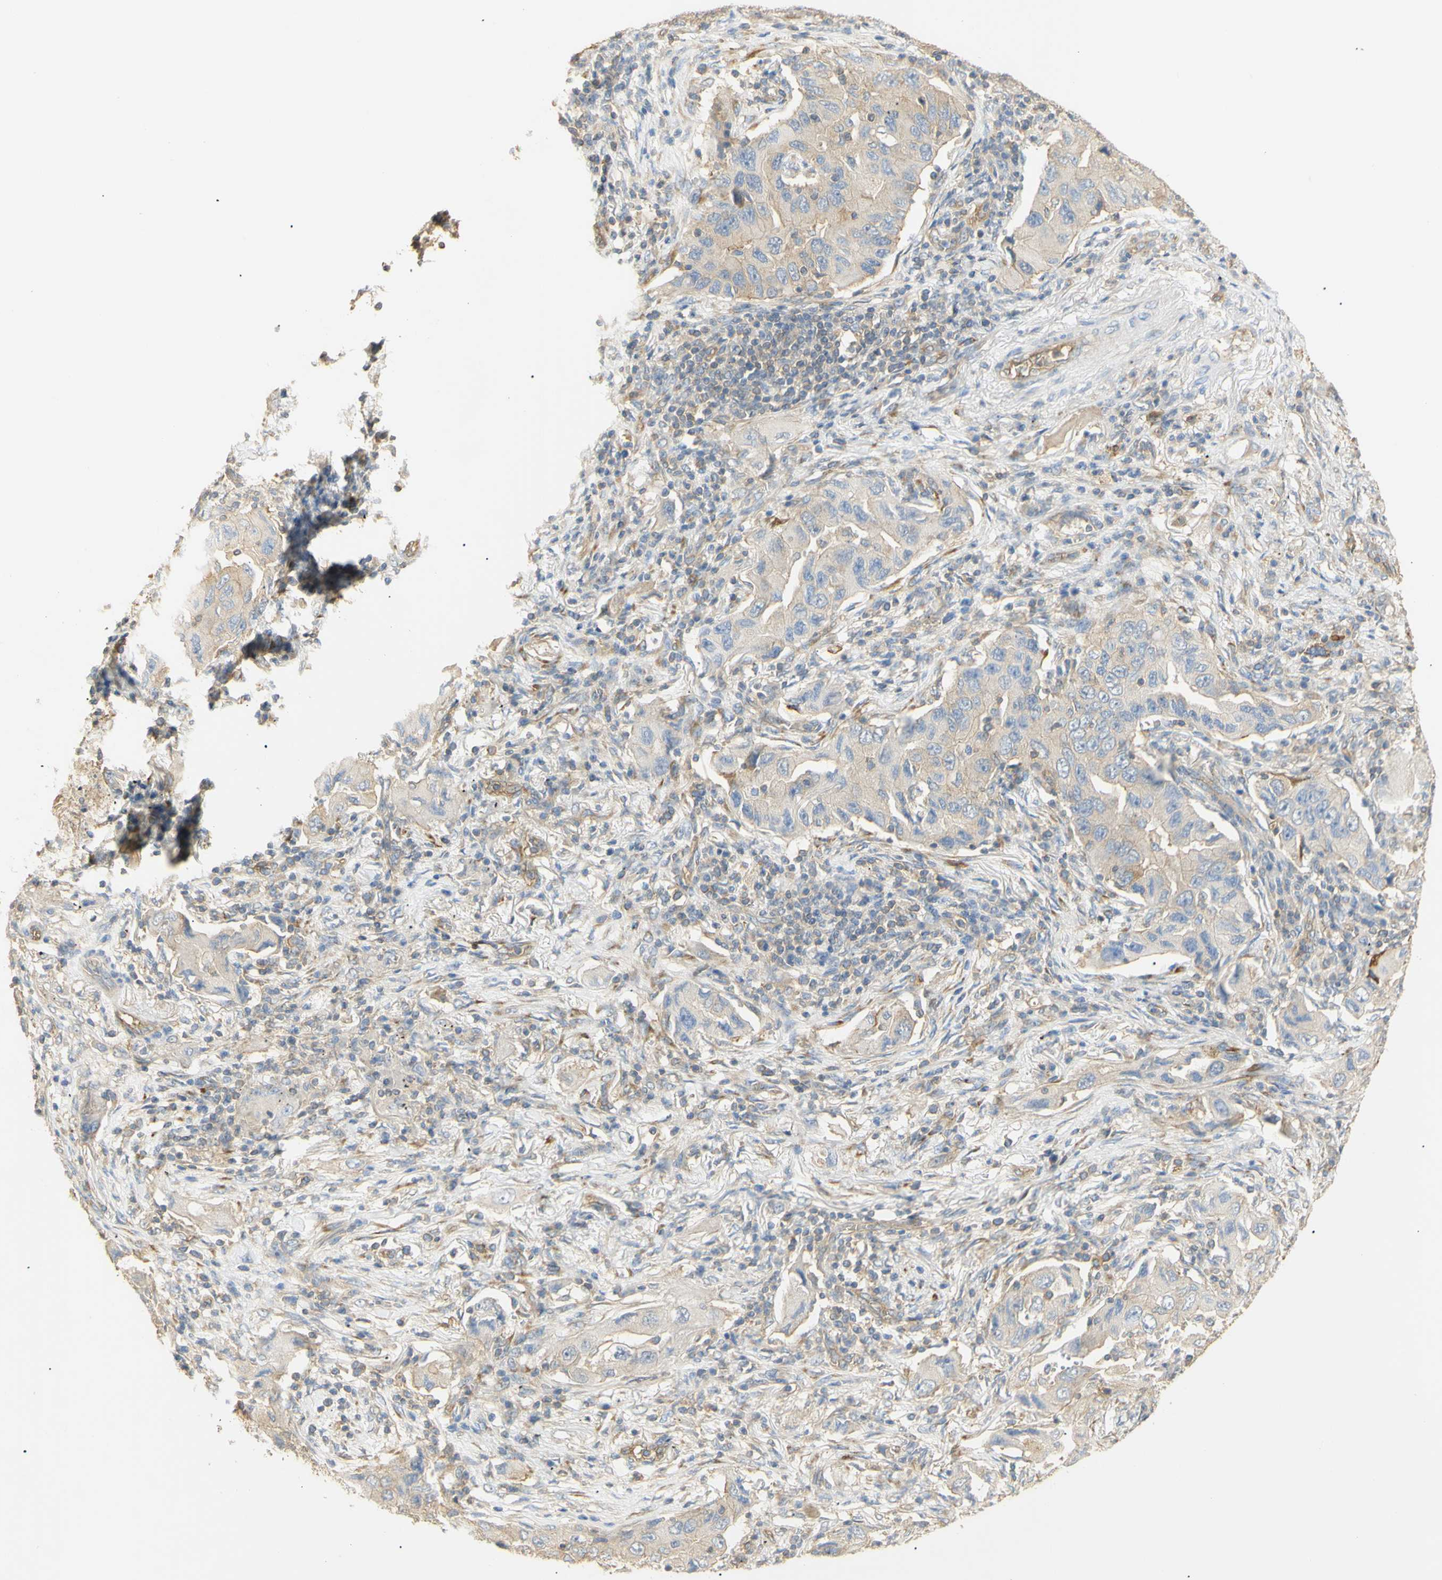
{"staining": {"intensity": "negative", "quantity": "none", "location": "none"}, "tissue": "lung cancer", "cell_type": "Tumor cells", "image_type": "cancer", "snomed": [{"axis": "morphology", "description": "Adenocarcinoma, NOS"}, {"axis": "topography", "description": "Lung"}], "caption": "DAB immunohistochemical staining of human lung adenocarcinoma demonstrates no significant positivity in tumor cells.", "gene": "KCNE4", "patient": {"sex": "female", "age": 65}}